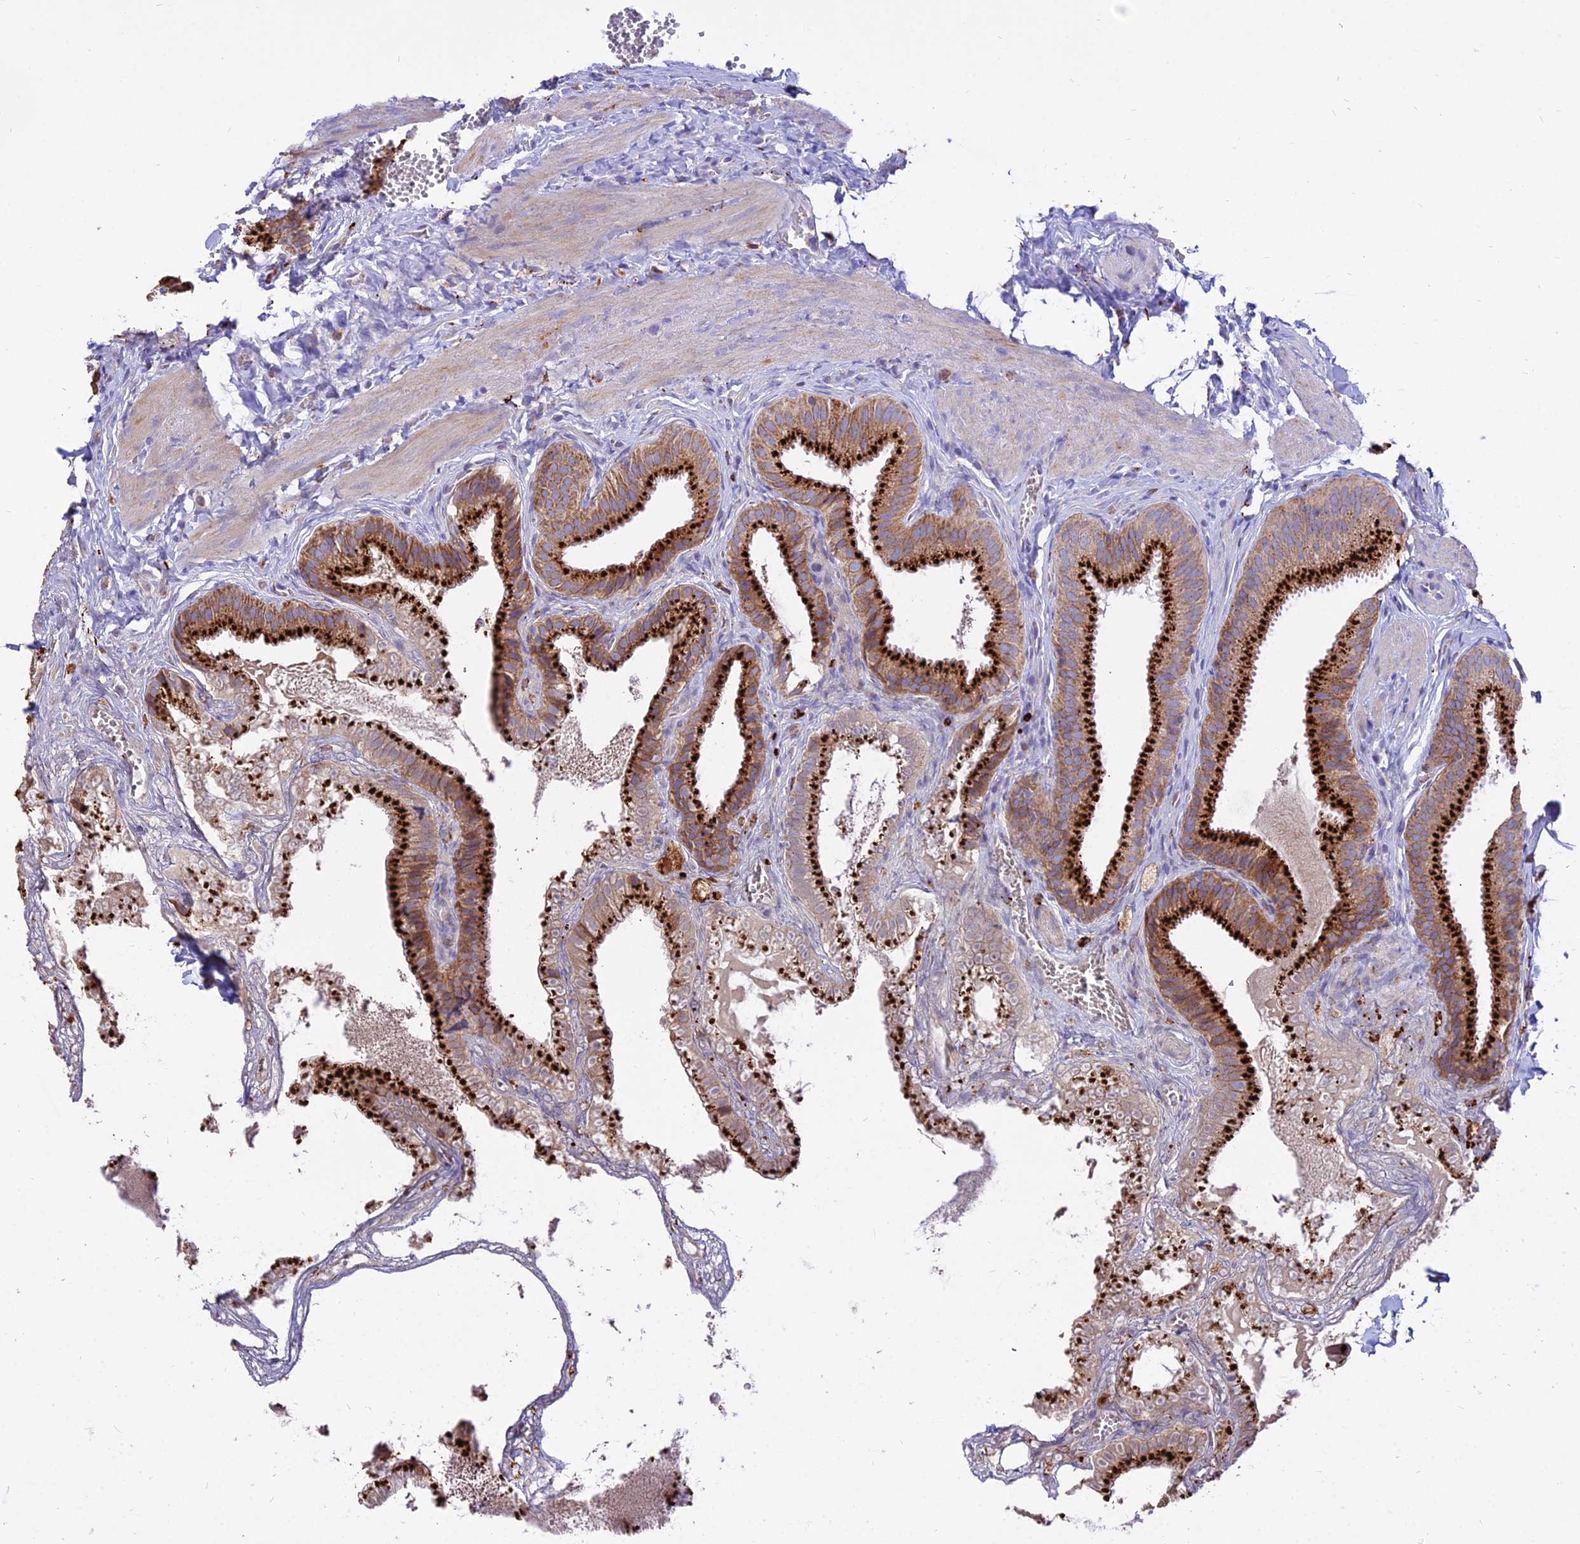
{"staining": {"intensity": "strong", "quantity": ">75%", "location": "cytoplasmic/membranous"}, "tissue": "gallbladder", "cell_type": "Glandular cells", "image_type": "normal", "snomed": [{"axis": "morphology", "description": "Normal tissue, NOS"}, {"axis": "topography", "description": "Gallbladder"}], "caption": "Immunohistochemical staining of normal human gallbladder reveals strong cytoplasmic/membranous protein positivity in approximately >75% of glandular cells.", "gene": "PNLIPRP3", "patient": {"sex": "male", "age": 38}}